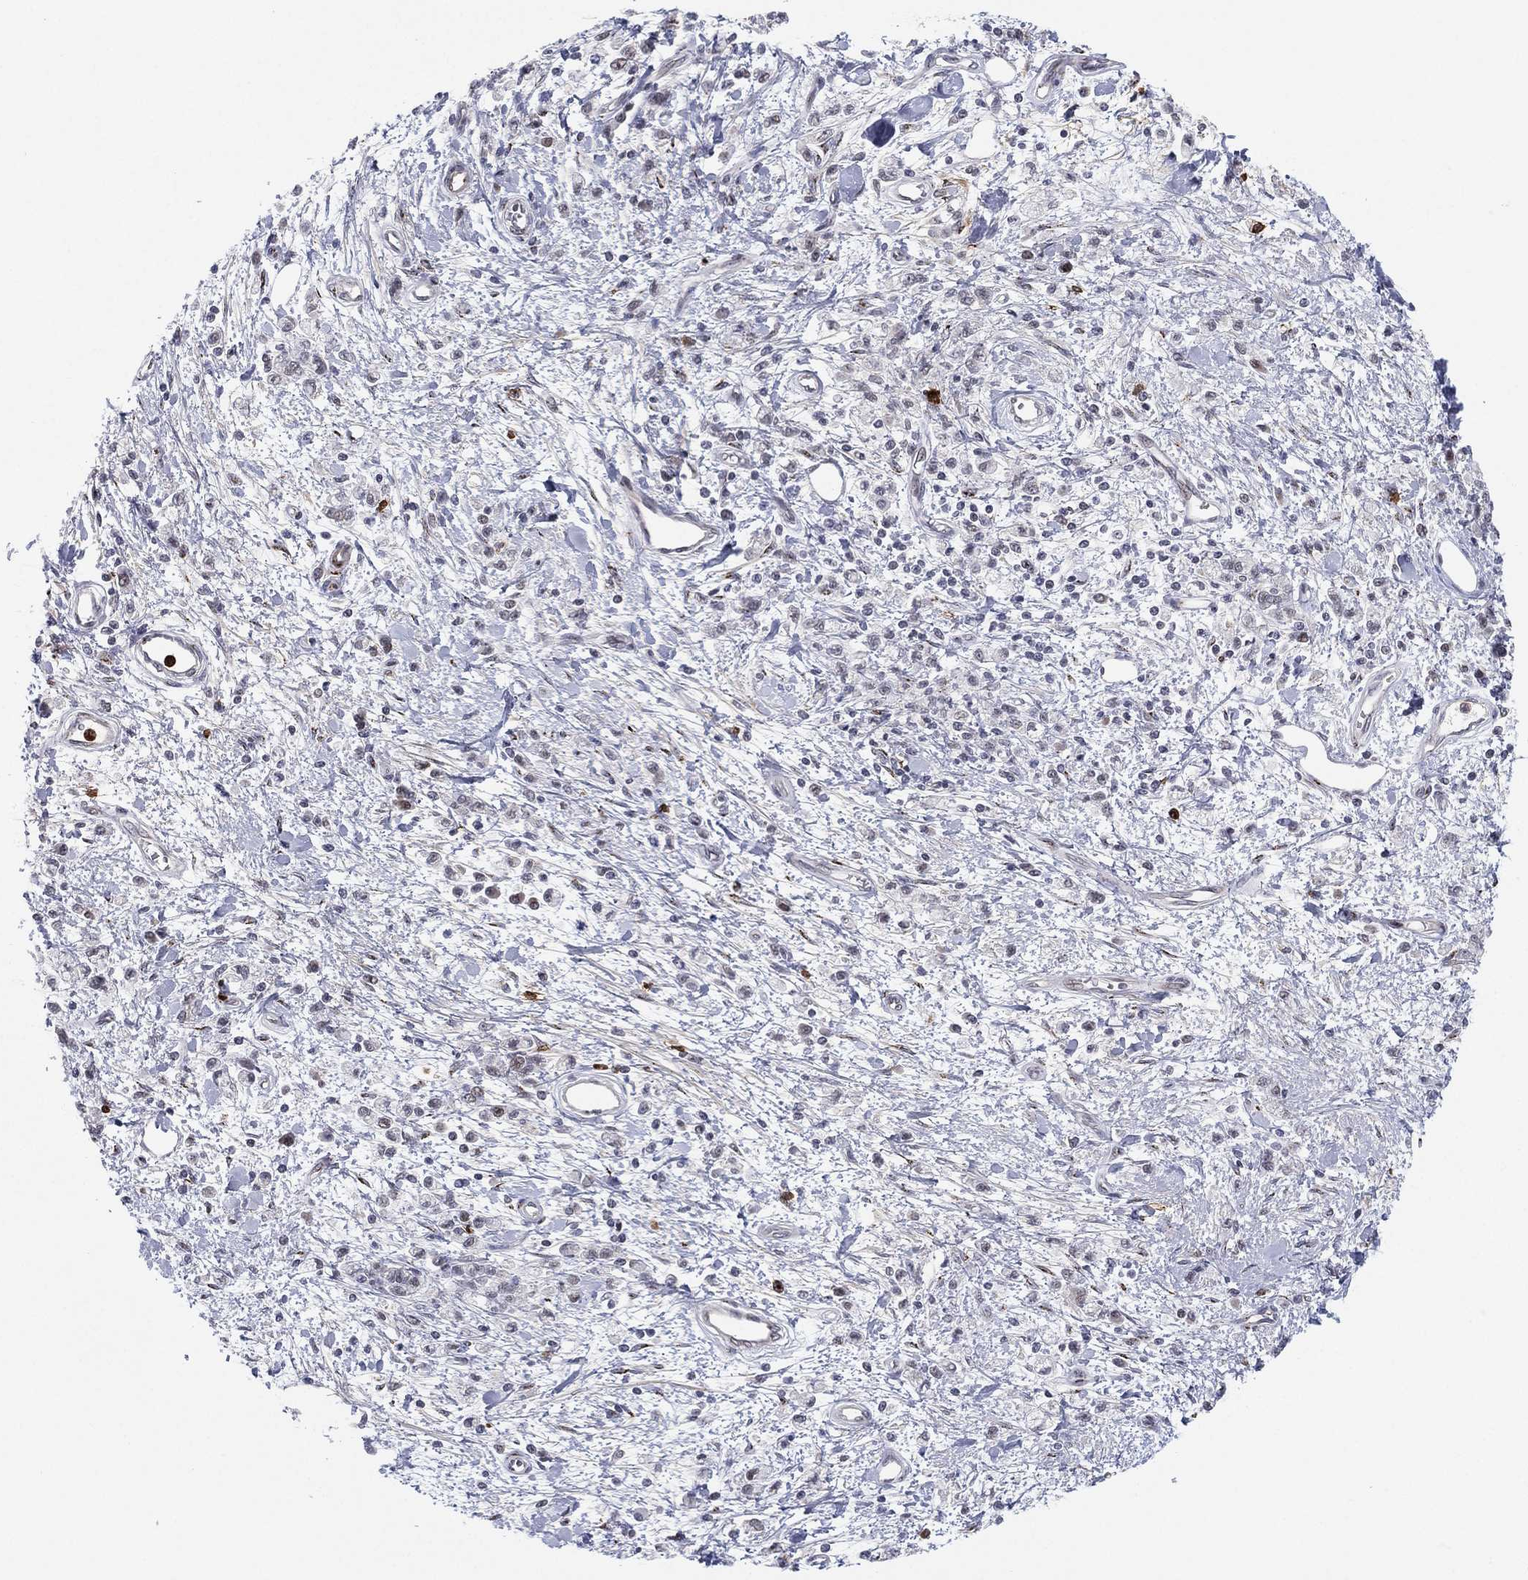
{"staining": {"intensity": "negative", "quantity": "none", "location": "none"}, "tissue": "stomach cancer", "cell_type": "Tumor cells", "image_type": "cancer", "snomed": [{"axis": "morphology", "description": "Adenocarcinoma, NOS"}, {"axis": "topography", "description": "Stomach"}], "caption": "A micrograph of human adenocarcinoma (stomach) is negative for staining in tumor cells.", "gene": "CD177", "patient": {"sex": "male", "age": 77}}